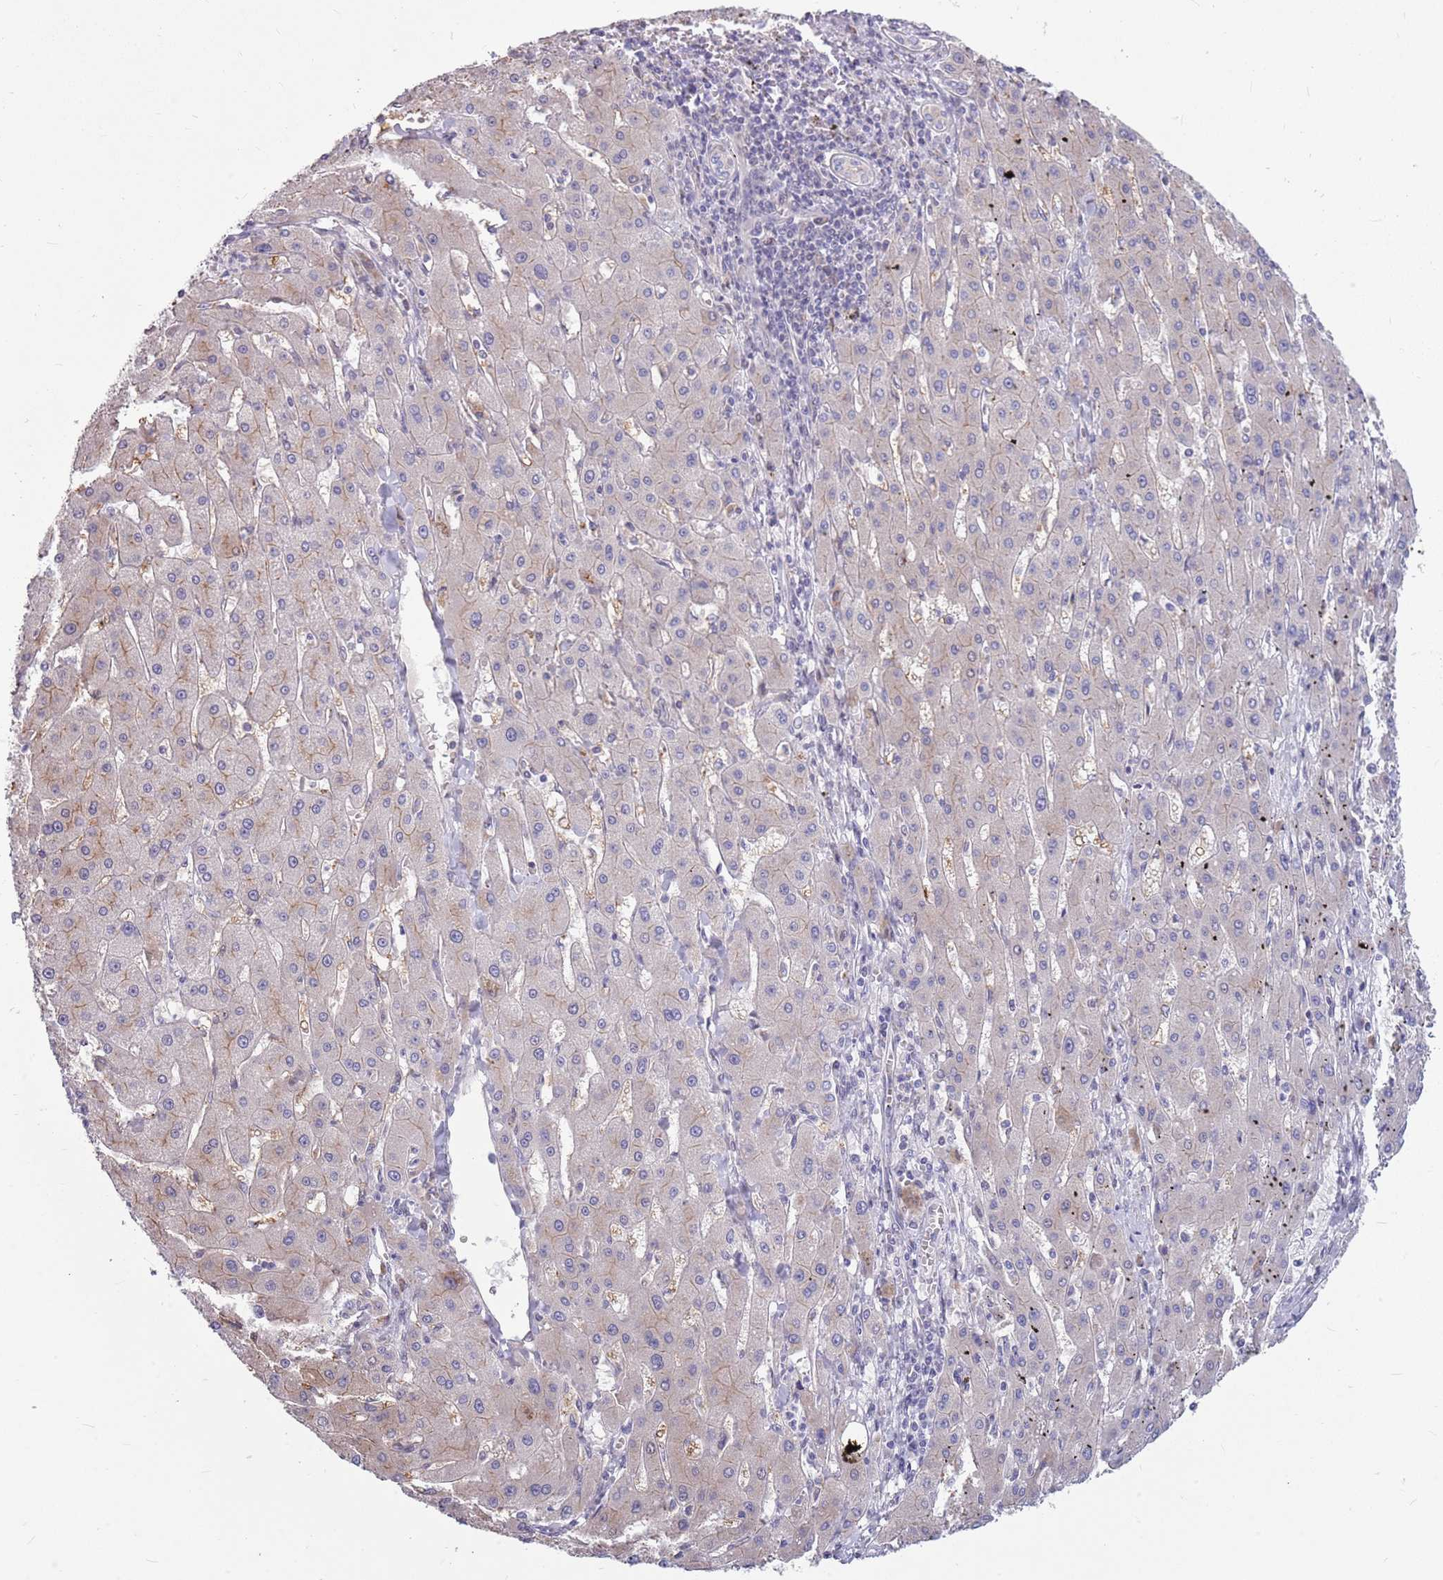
{"staining": {"intensity": "negative", "quantity": "none", "location": "none"}, "tissue": "liver cancer", "cell_type": "Tumor cells", "image_type": "cancer", "snomed": [{"axis": "morphology", "description": "Carcinoma, Hepatocellular, NOS"}, {"axis": "topography", "description": "Liver"}], "caption": "Hepatocellular carcinoma (liver) was stained to show a protein in brown. There is no significant expression in tumor cells.", "gene": "PPP1R27", "patient": {"sex": "male", "age": 72}}